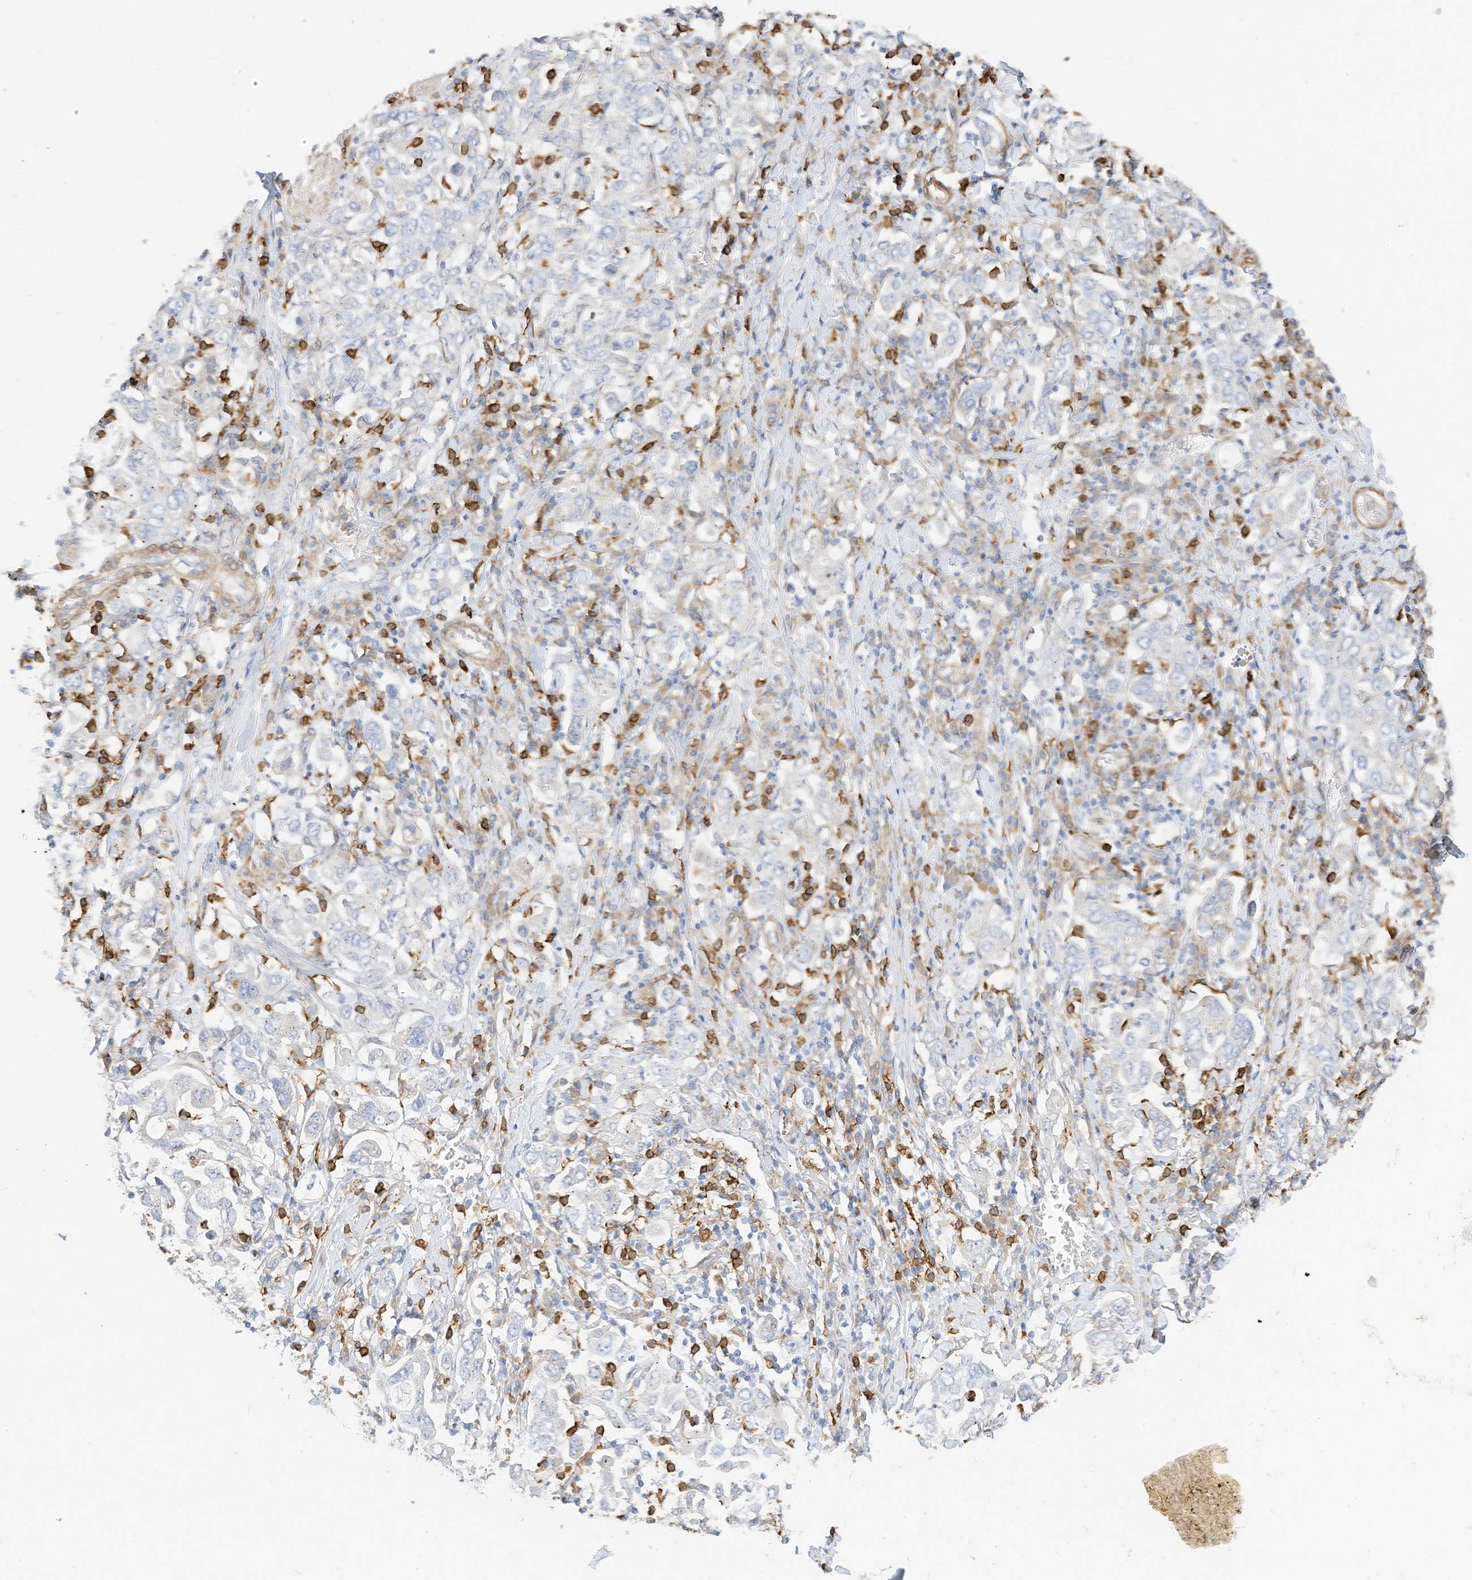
{"staining": {"intensity": "negative", "quantity": "none", "location": "none"}, "tissue": "stomach cancer", "cell_type": "Tumor cells", "image_type": "cancer", "snomed": [{"axis": "morphology", "description": "Adenocarcinoma, NOS"}, {"axis": "topography", "description": "Stomach, upper"}], "caption": "Tumor cells show no significant protein expression in stomach adenocarcinoma.", "gene": "ATP13A1", "patient": {"sex": "male", "age": 62}}